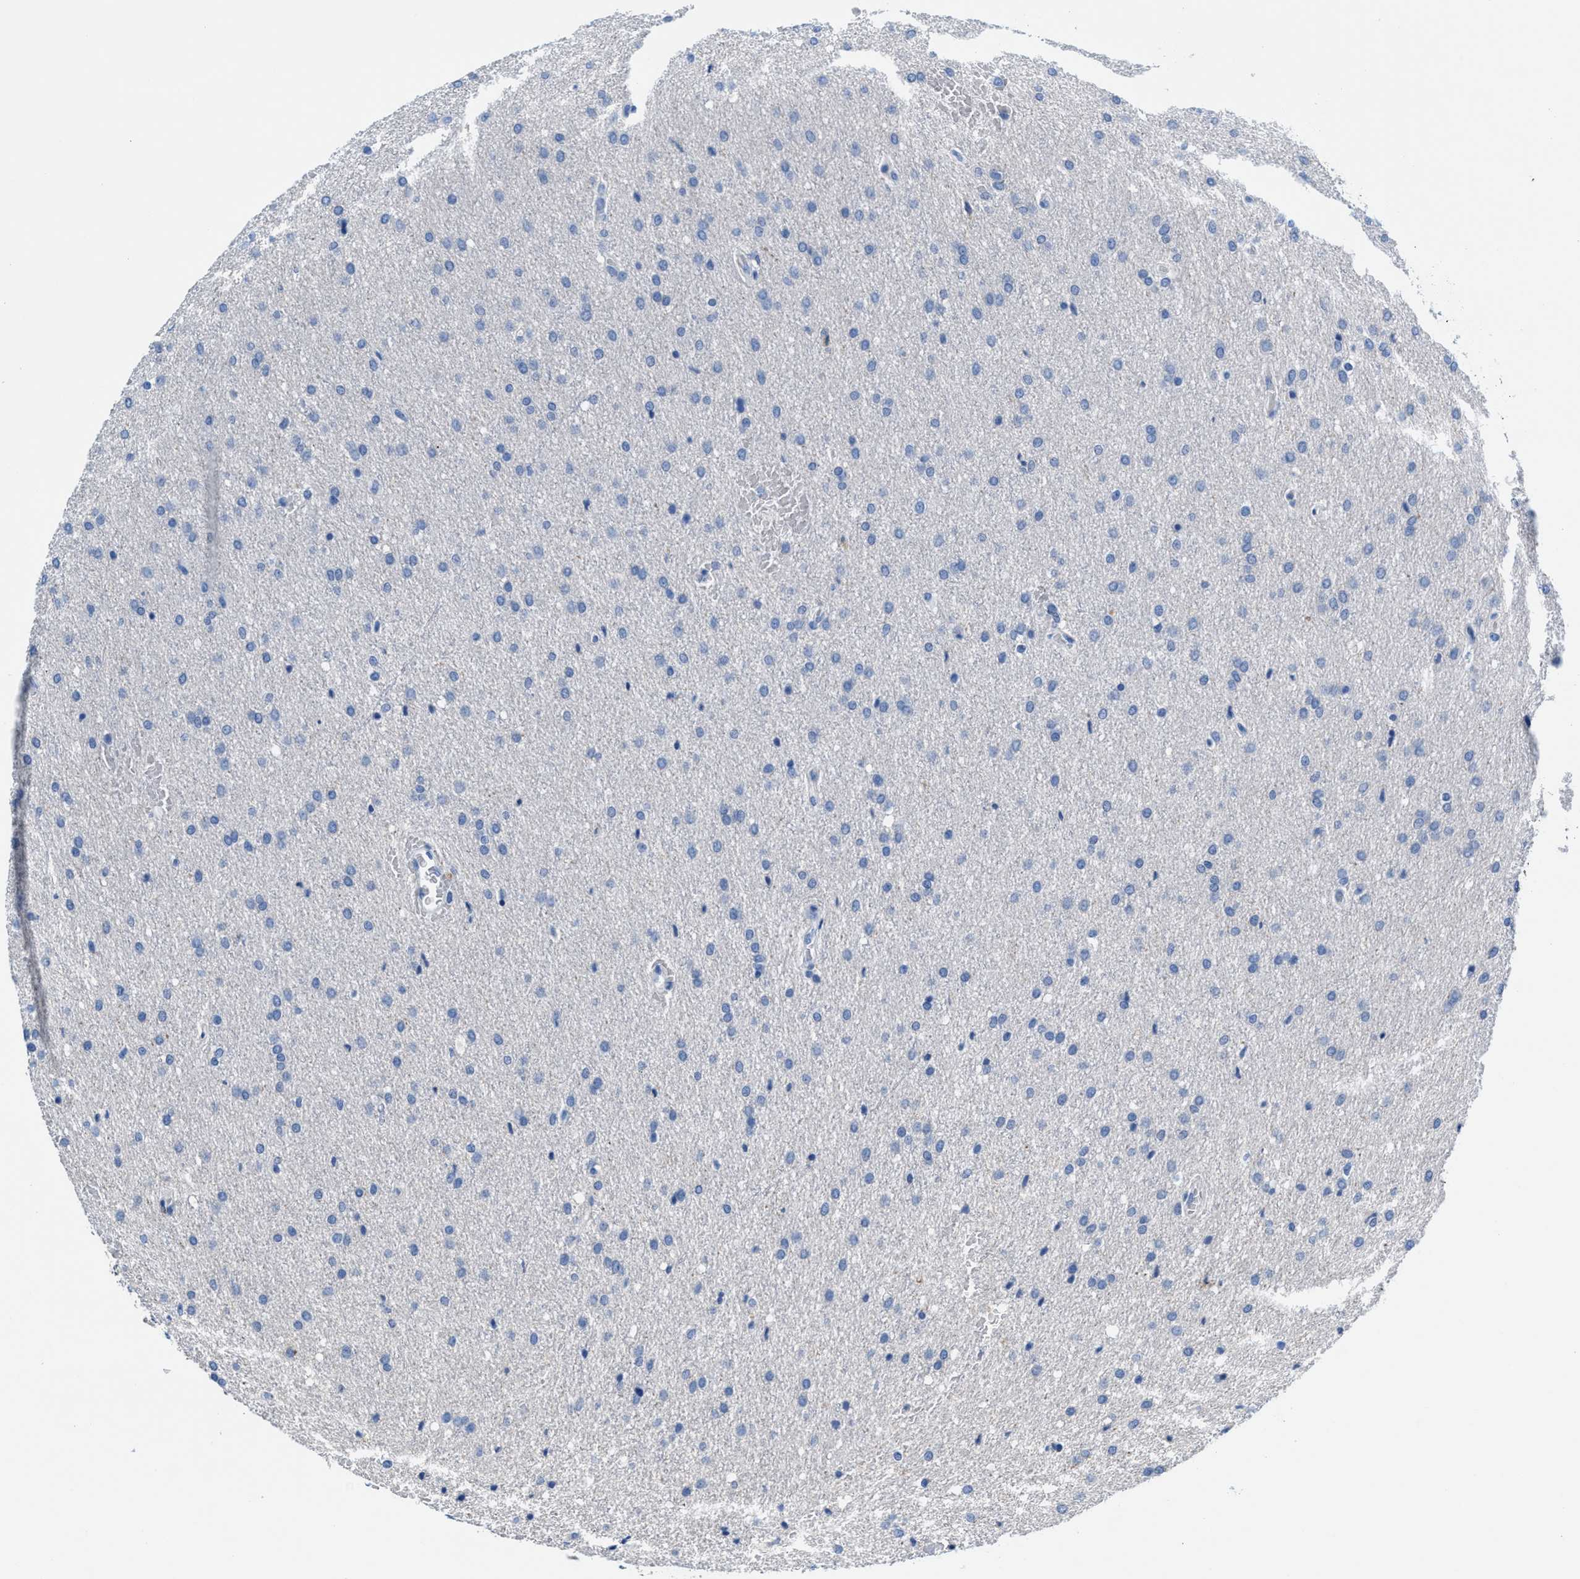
{"staining": {"intensity": "negative", "quantity": "none", "location": "none"}, "tissue": "glioma", "cell_type": "Tumor cells", "image_type": "cancer", "snomed": [{"axis": "morphology", "description": "Glioma, malignant, Low grade"}, {"axis": "topography", "description": "Brain"}], "caption": "Glioma stained for a protein using immunohistochemistry displays no positivity tumor cells.", "gene": "SLFN13", "patient": {"sex": "female", "age": 37}}